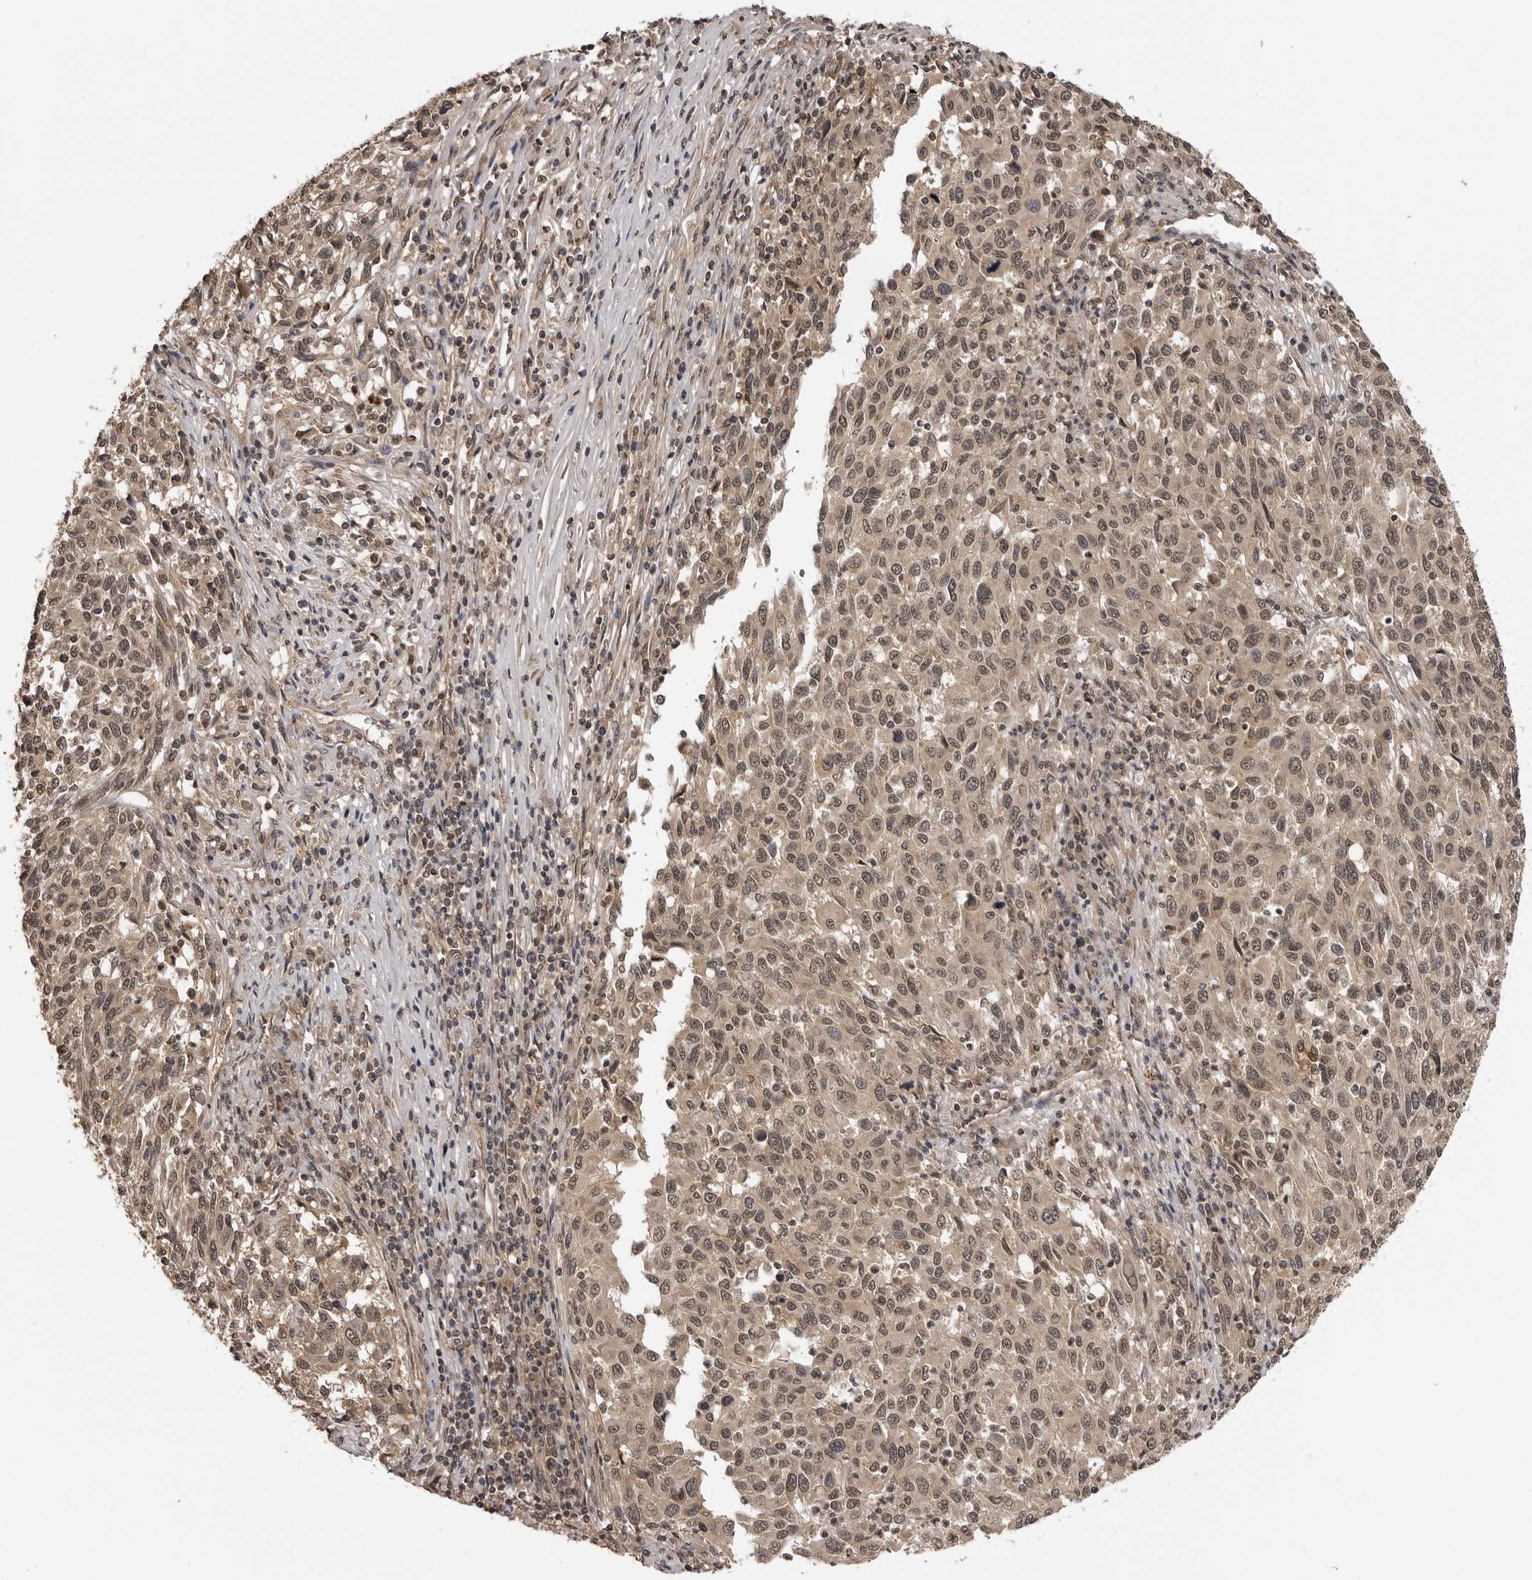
{"staining": {"intensity": "moderate", "quantity": ">75%", "location": "cytoplasmic/membranous,nuclear"}, "tissue": "melanoma", "cell_type": "Tumor cells", "image_type": "cancer", "snomed": [{"axis": "morphology", "description": "Malignant melanoma, Metastatic site"}, {"axis": "topography", "description": "Lymph node"}], "caption": "Immunohistochemistry (IHC) of human melanoma demonstrates medium levels of moderate cytoplasmic/membranous and nuclear positivity in about >75% of tumor cells.", "gene": "IL24", "patient": {"sex": "male", "age": 61}}